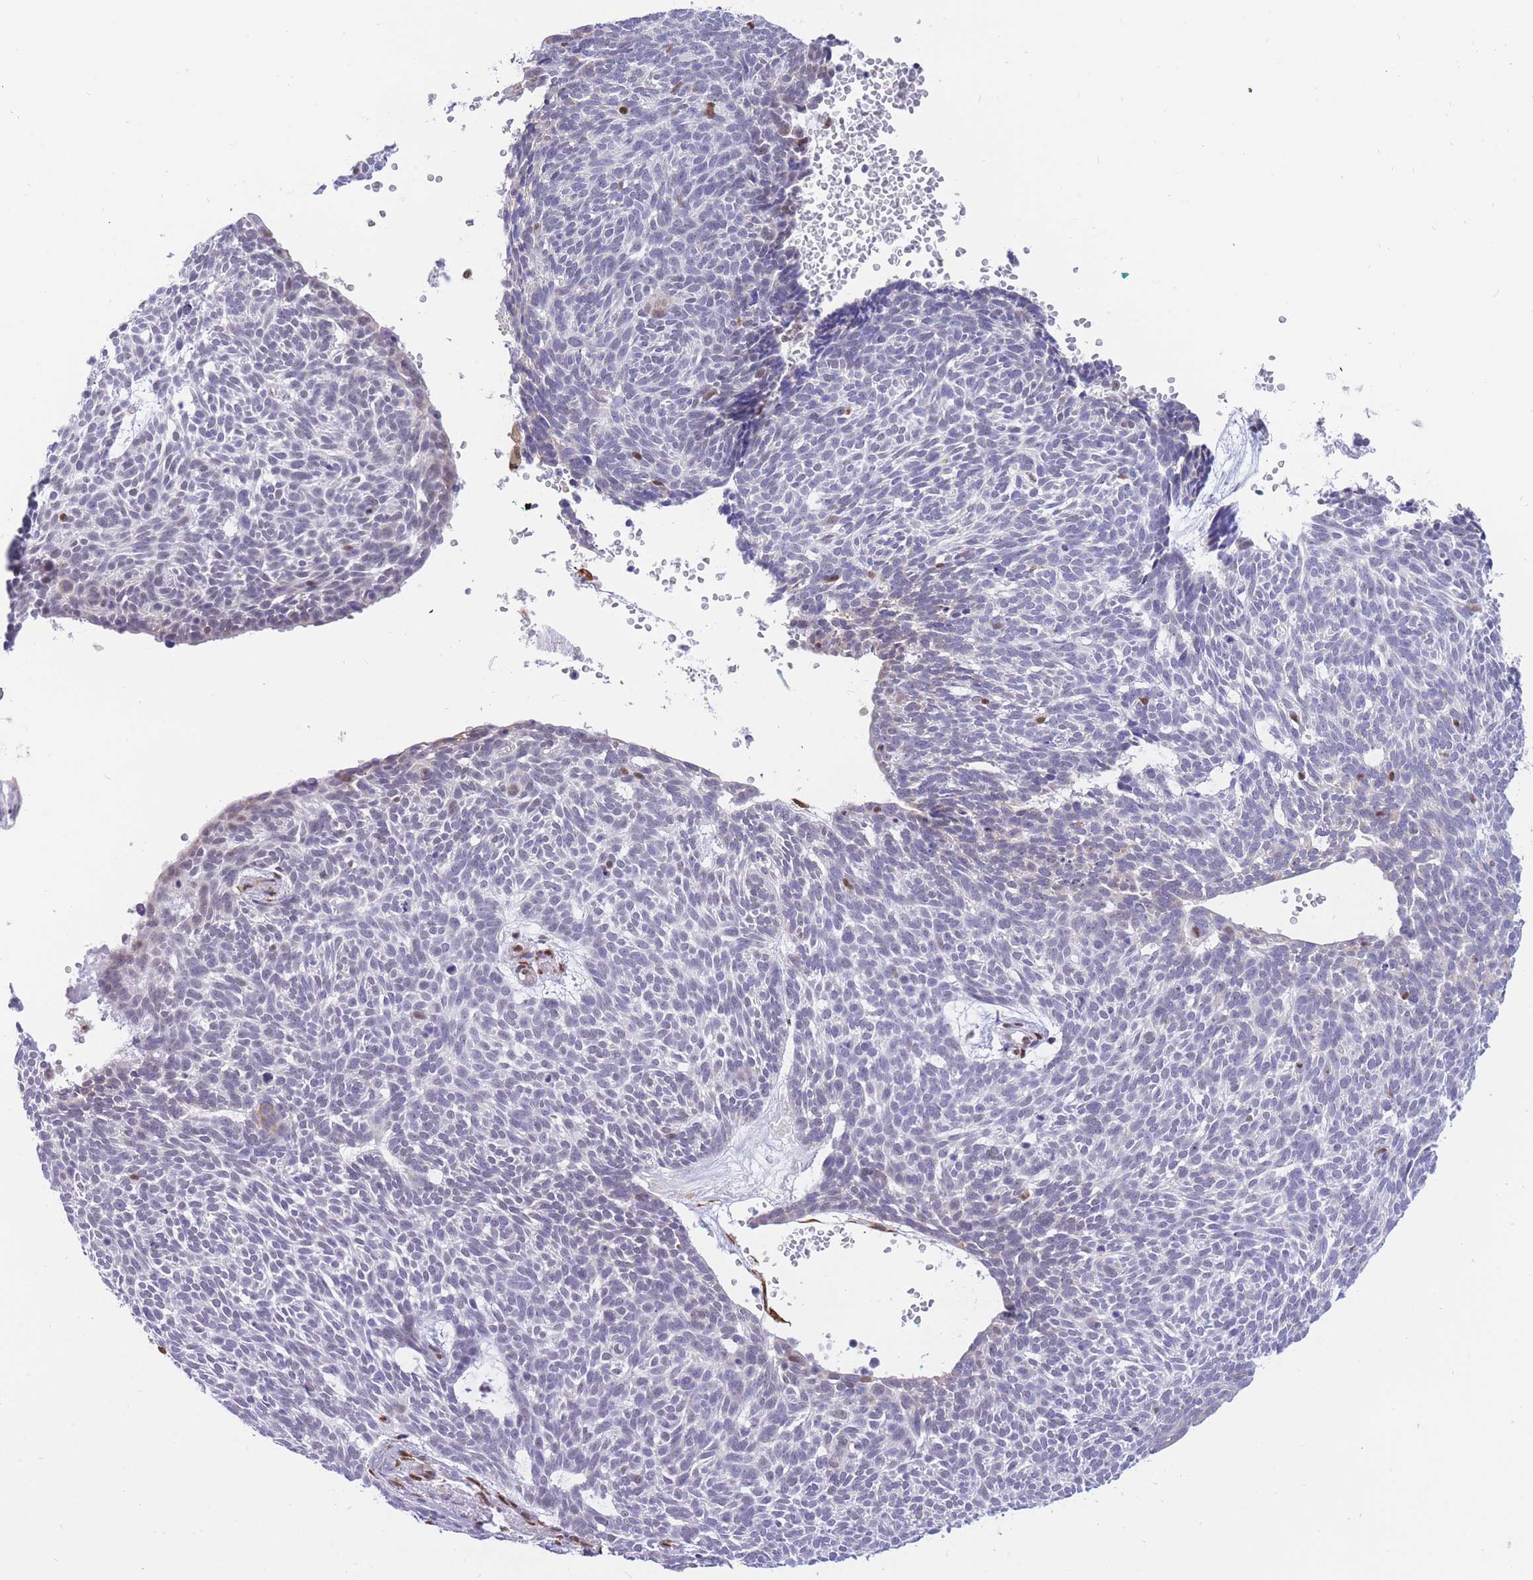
{"staining": {"intensity": "negative", "quantity": "none", "location": "none"}, "tissue": "skin cancer", "cell_type": "Tumor cells", "image_type": "cancer", "snomed": [{"axis": "morphology", "description": "Basal cell carcinoma"}, {"axis": "topography", "description": "Skin"}], "caption": "The immunohistochemistry (IHC) micrograph has no significant positivity in tumor cells of skin basal cell carcinoma tissue.", "gene": "FAM153A", "patient": {"sex": "male", "age": 61}}